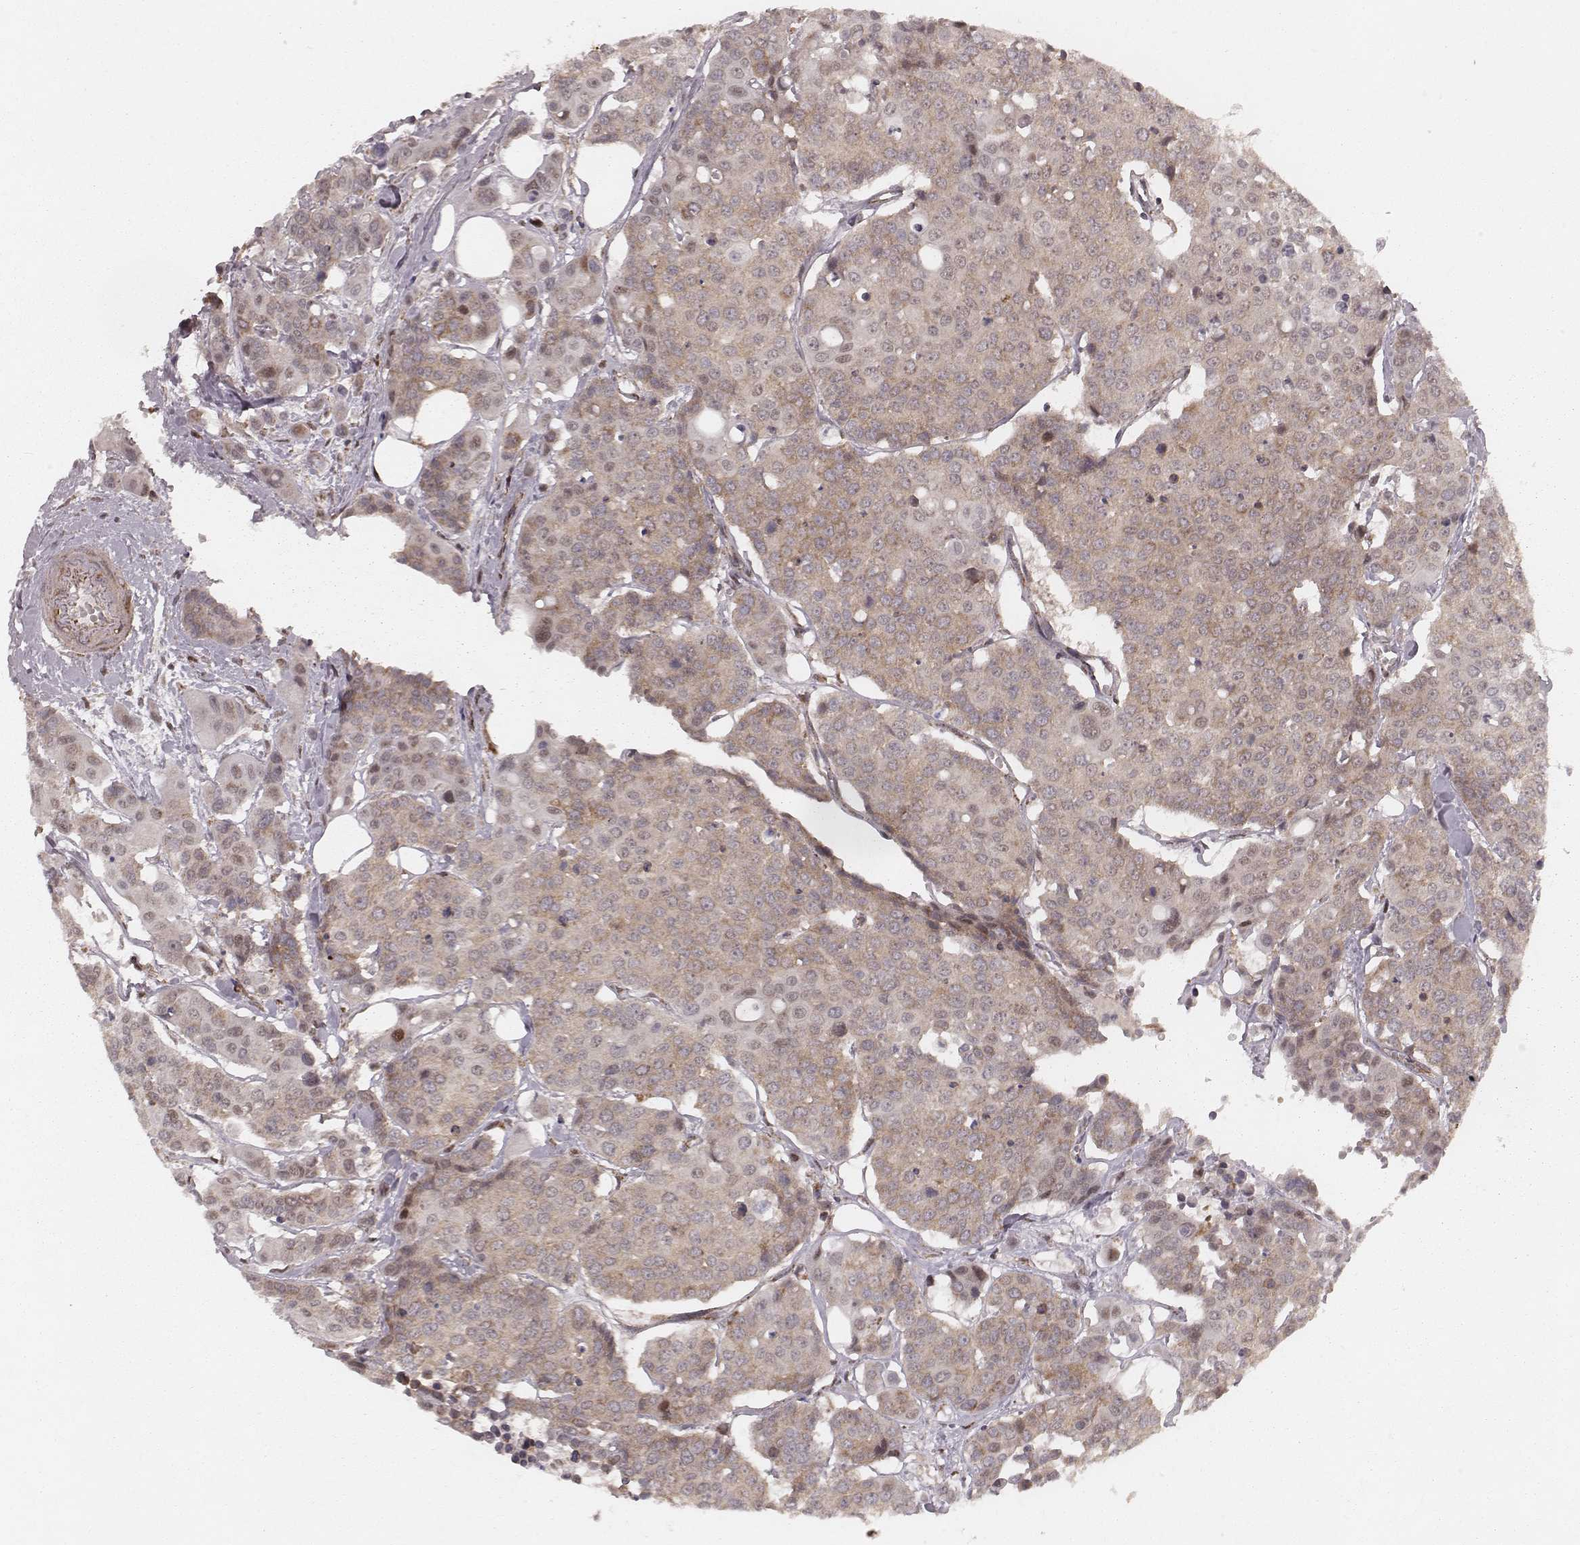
{"staining": {"intensity": "weak", "quantity": ">75%", "location": "cytoplasmic/membranous"}, "tissue": "carcinoid", "cell_type": "Tumor cells", "image_type": "cancer", "snomed": [{"axis": "morphology", "description": "Carcinoid, malignant, NOS"}, {"axis": "topography", "description": "Colon"}], "caption": "Immunohistochemical staining of carcinoid reveals weak cytoplasmic/membranous protein staining in approximately >75% of tumor cells.", "gene": "NDUFA7", "patient": {"sex": "male", "age": 81}}